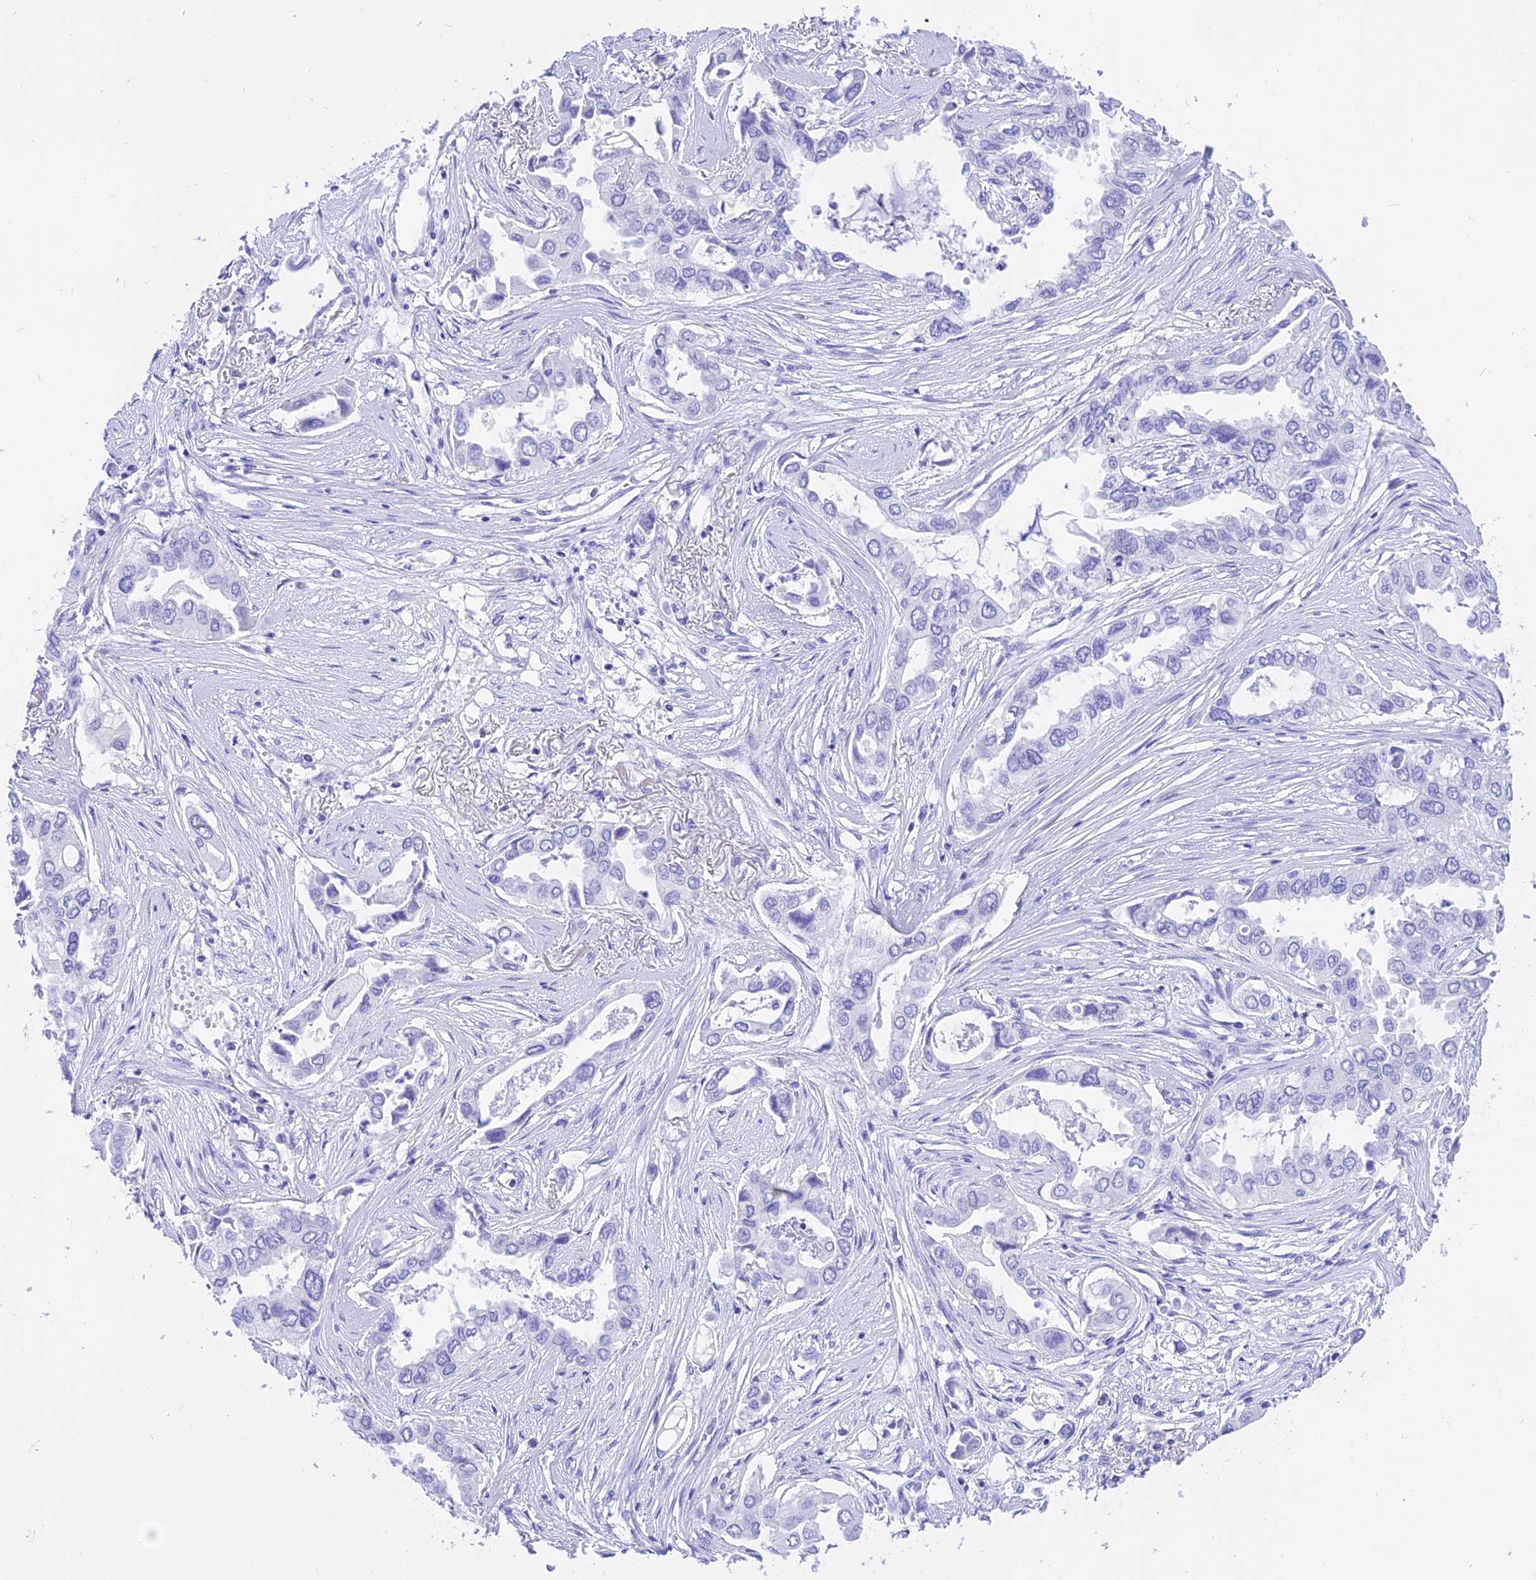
{"staining": {"intensity": "negative", "quantity": "none", "location": "none"}, "tissue": "lung cancer", "cell_type": "Tumor cells", "image_type": "cancer", "snomed": [{"axis": "morphology", "description": "Adenocarcinoma, NOS"}, {"axis": "topography", "description": "Lung"}], "caption": "A micrograph of lung cancer stained for a protein shows no brown staining in tumor cells.", "gene": "ISCA1", "patient": {"sex": "female", "age": 76}}